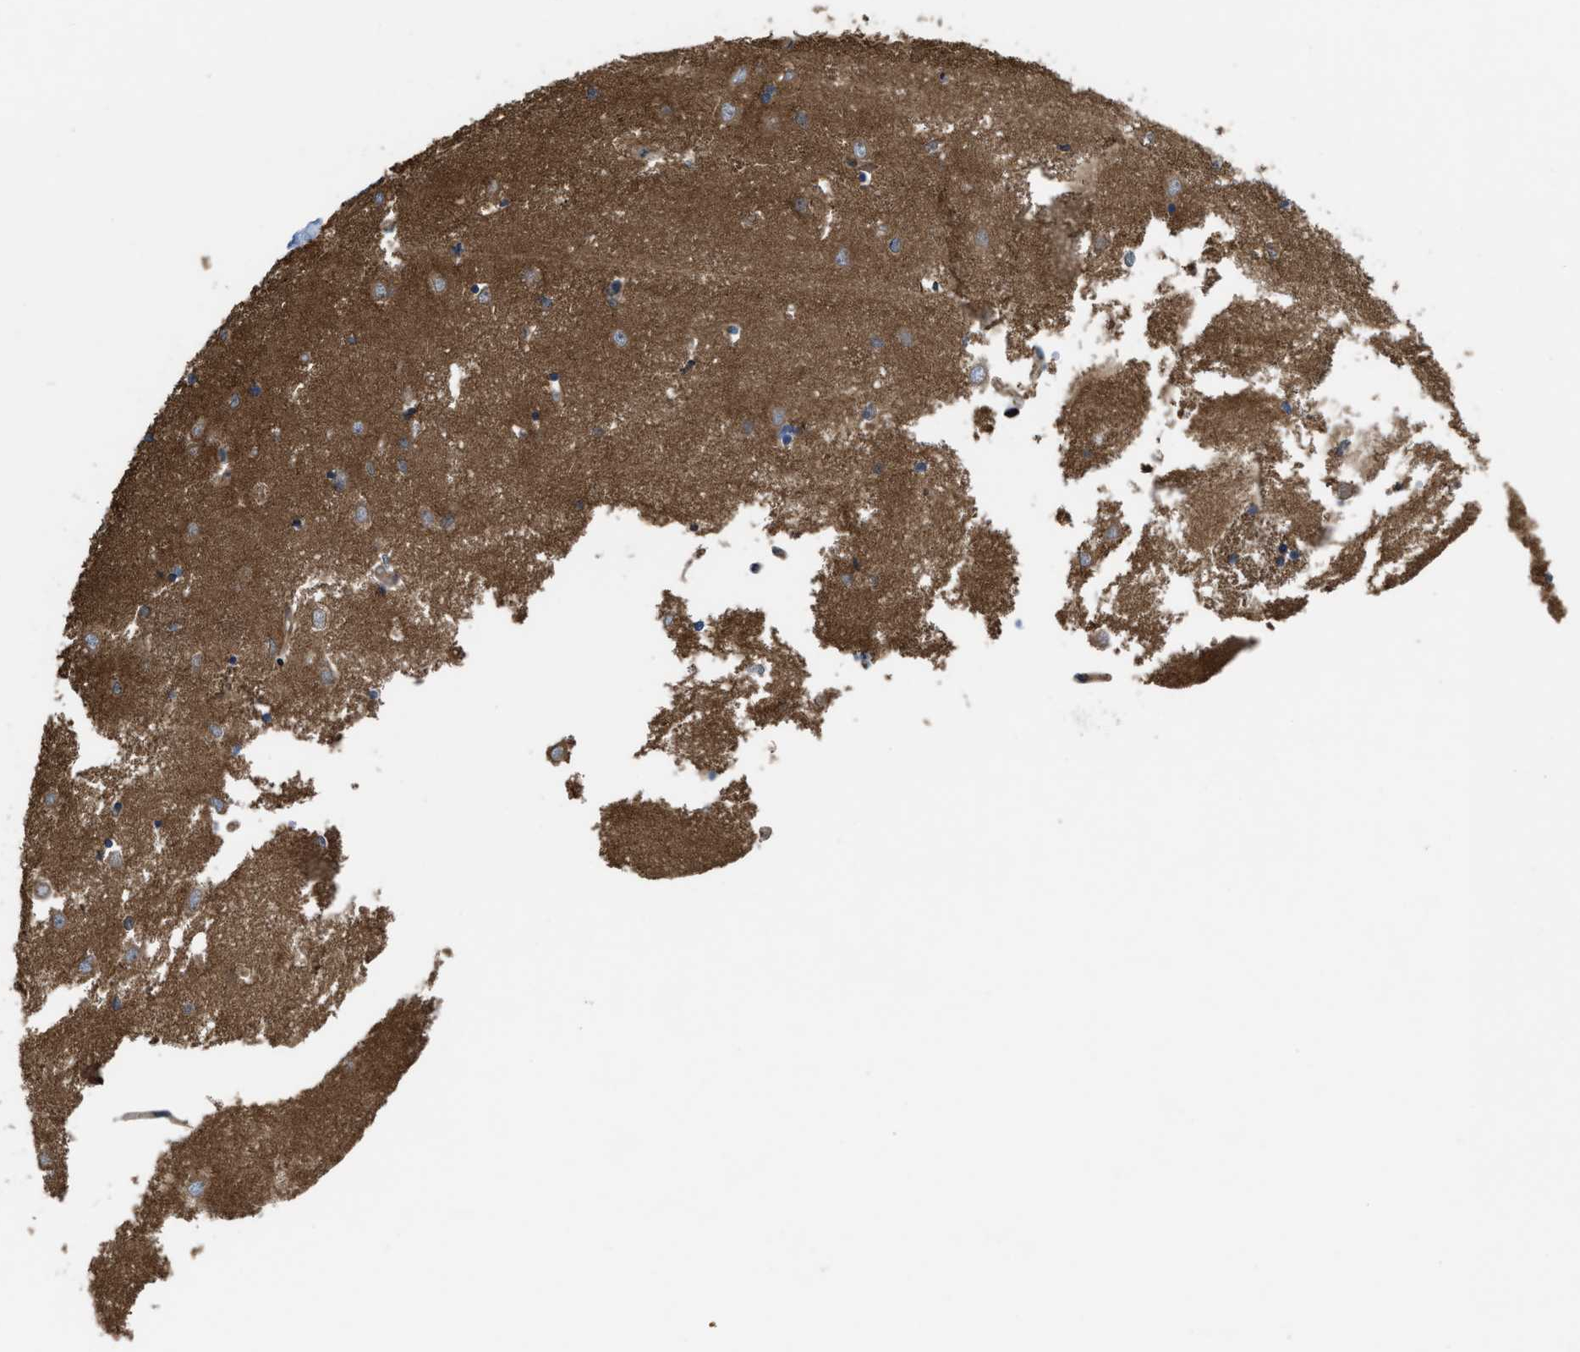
{"staining": {"intensity": "weak", "quantity": "<25%", "location": "cytoplasmic/membranous"}, "tissue": "caudate", "cell_type": "Glial cells", "image_type": "normal", "snomed": [{"axis": "morphology", "description": "Normal tissue, NOS"}, {"axis": "topography", "description": "Lateral ventricle wall"}], "caption": "Micrograph shows no significant protein positivity in glial cells of normal caudate. (DAB immunohistochemistry, high magnification).", "gene": "MYO18A", "patient": {"sex": "female", "age": 19}}